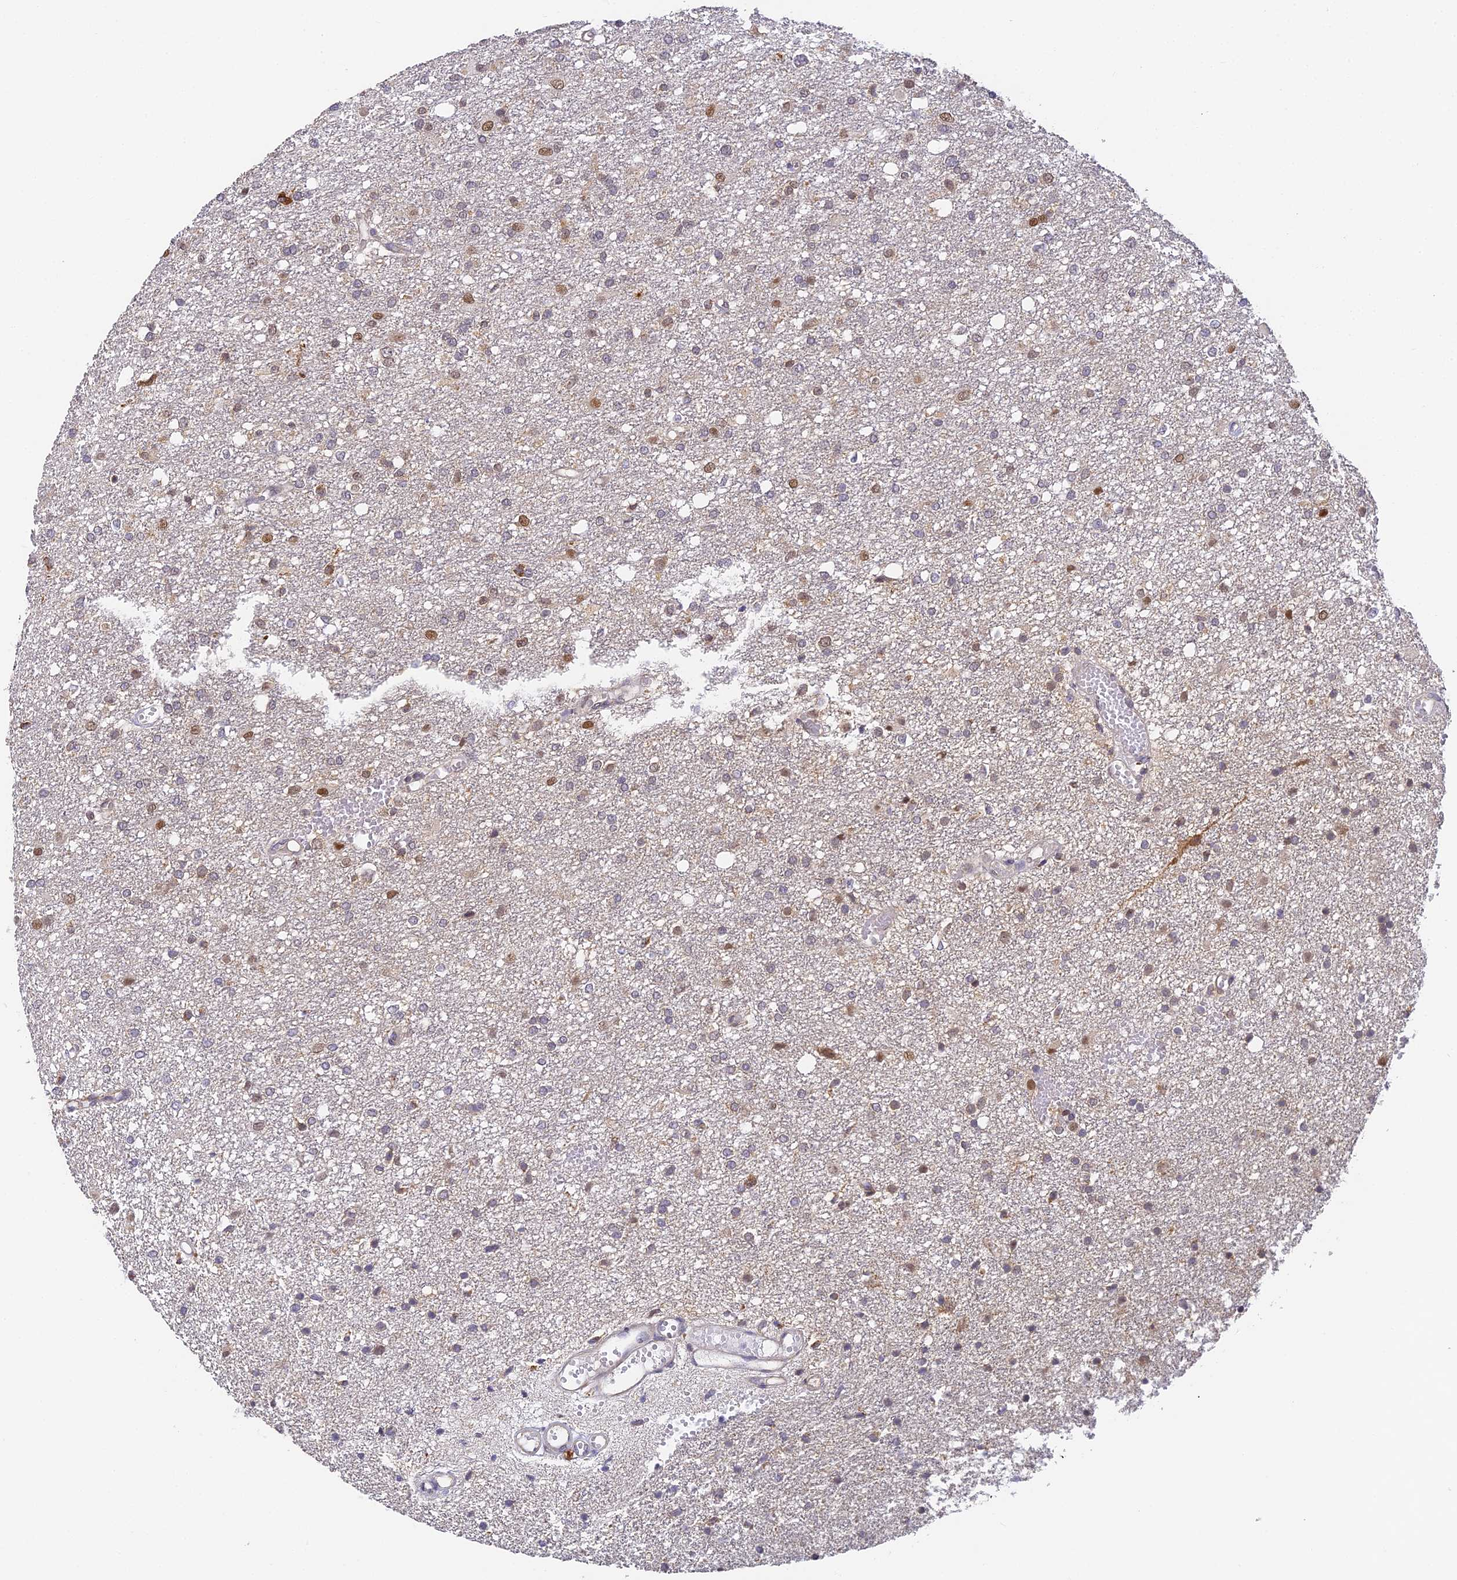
{"staining": {"intensity": "moderate", "quantity": "25%-75%", "location": "cytoplasmic/membranous,nuclear"}, "tissue": "glioma", "cell_type": "Tumor cells", "image_type": "cancer", "snomed": [{"axis": "morphology", "description": "Glioma, malignant, High grade"}, {"axis": "topography", "description": "Brain"}], "caption": "This histopathology image reveals IHC staining of human malignant glioma (high-grade), with medium moderate cytoplasmic/membranous and nuclear staining in about 25%-75% of tumor cells.", "gene": "DNAAF10", "patient": {"sex": "female", "age": 59}}